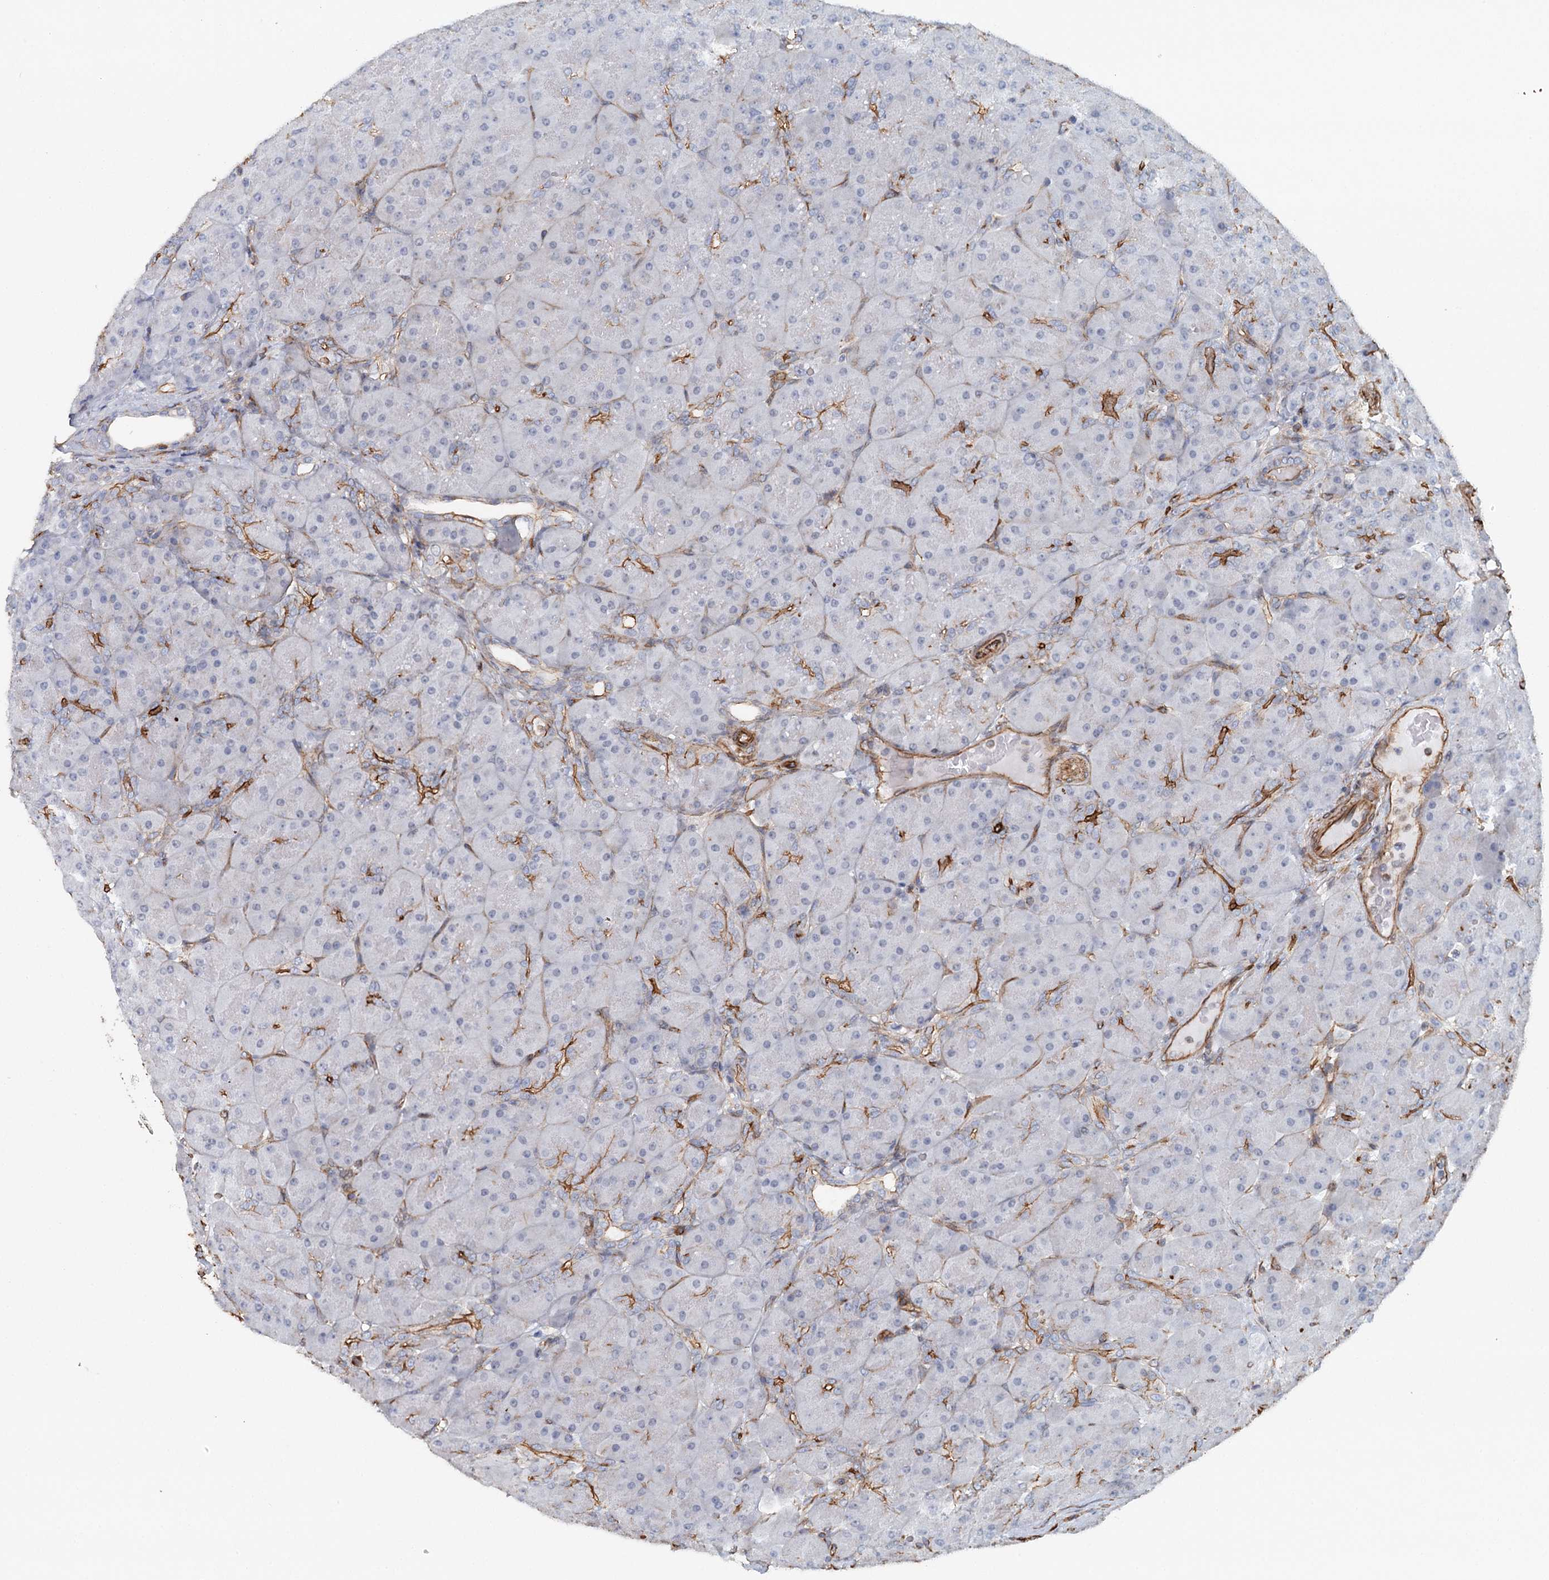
{"staining": {"intensity": "strong", "quantity": "<25%", "location": "cytoplasmic/membranous"}, "tissue": "pancreas", "cell_type": "Exocrine glandular cells", "image_type": "normal", "snomed": [{"axis": "morphology", "description": "Normal tissue, NOS"}, {"axis": "topography", "description": "Pancreas"}], "caption": "Protein staining of unremarkable pancreas shows strong cytoplasmic/membranous positivity in approximately <25% of exocrine glandular cells.", "gene": "SYNPO", "patient": {"sex": "male", "age": 66}}